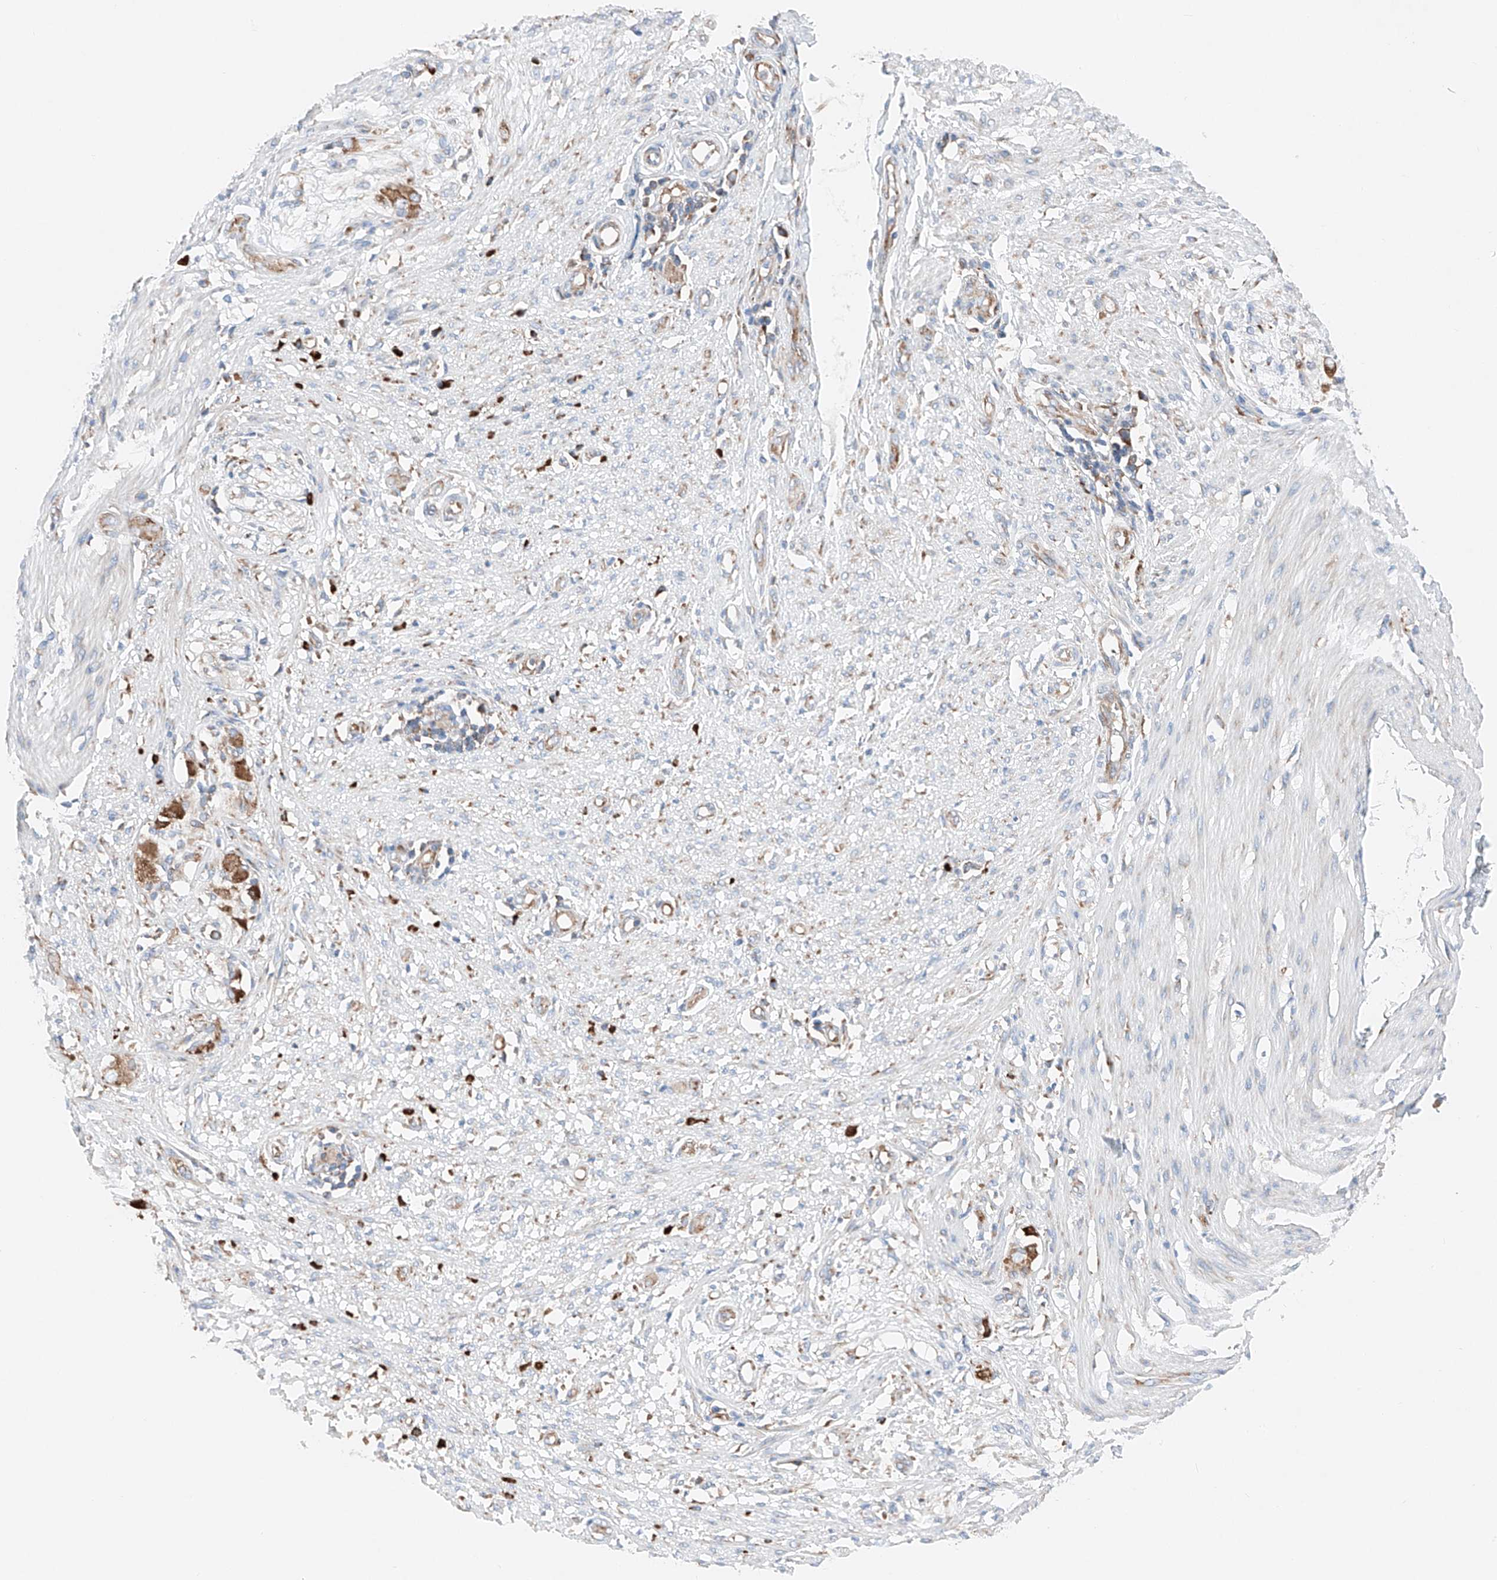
{"staining": {"intensity": "negative", "quantity": "none", "location": "none"}, "tissue": "smooth muscle", "cell_type": "Smooth muscle cells", "image_type": "normal", "snomed": [{"axis": "morphology", "description": "Normal tissue, NOS"}, {"axis": "morphology", "description": "Adenocarcinoma, NOS"}, {"axis": "topography", "description": "Colon"}, {"axis": "topography", "description": "Peripheral nerve tissue"}], "caption": "Immunohistochemistry image of benign smooth muscle stained for a protein (brown), which shows no staining in smooth muscle cells.", "gene": "CRELD1", "patient": {"sex": "male", "age": 14}}